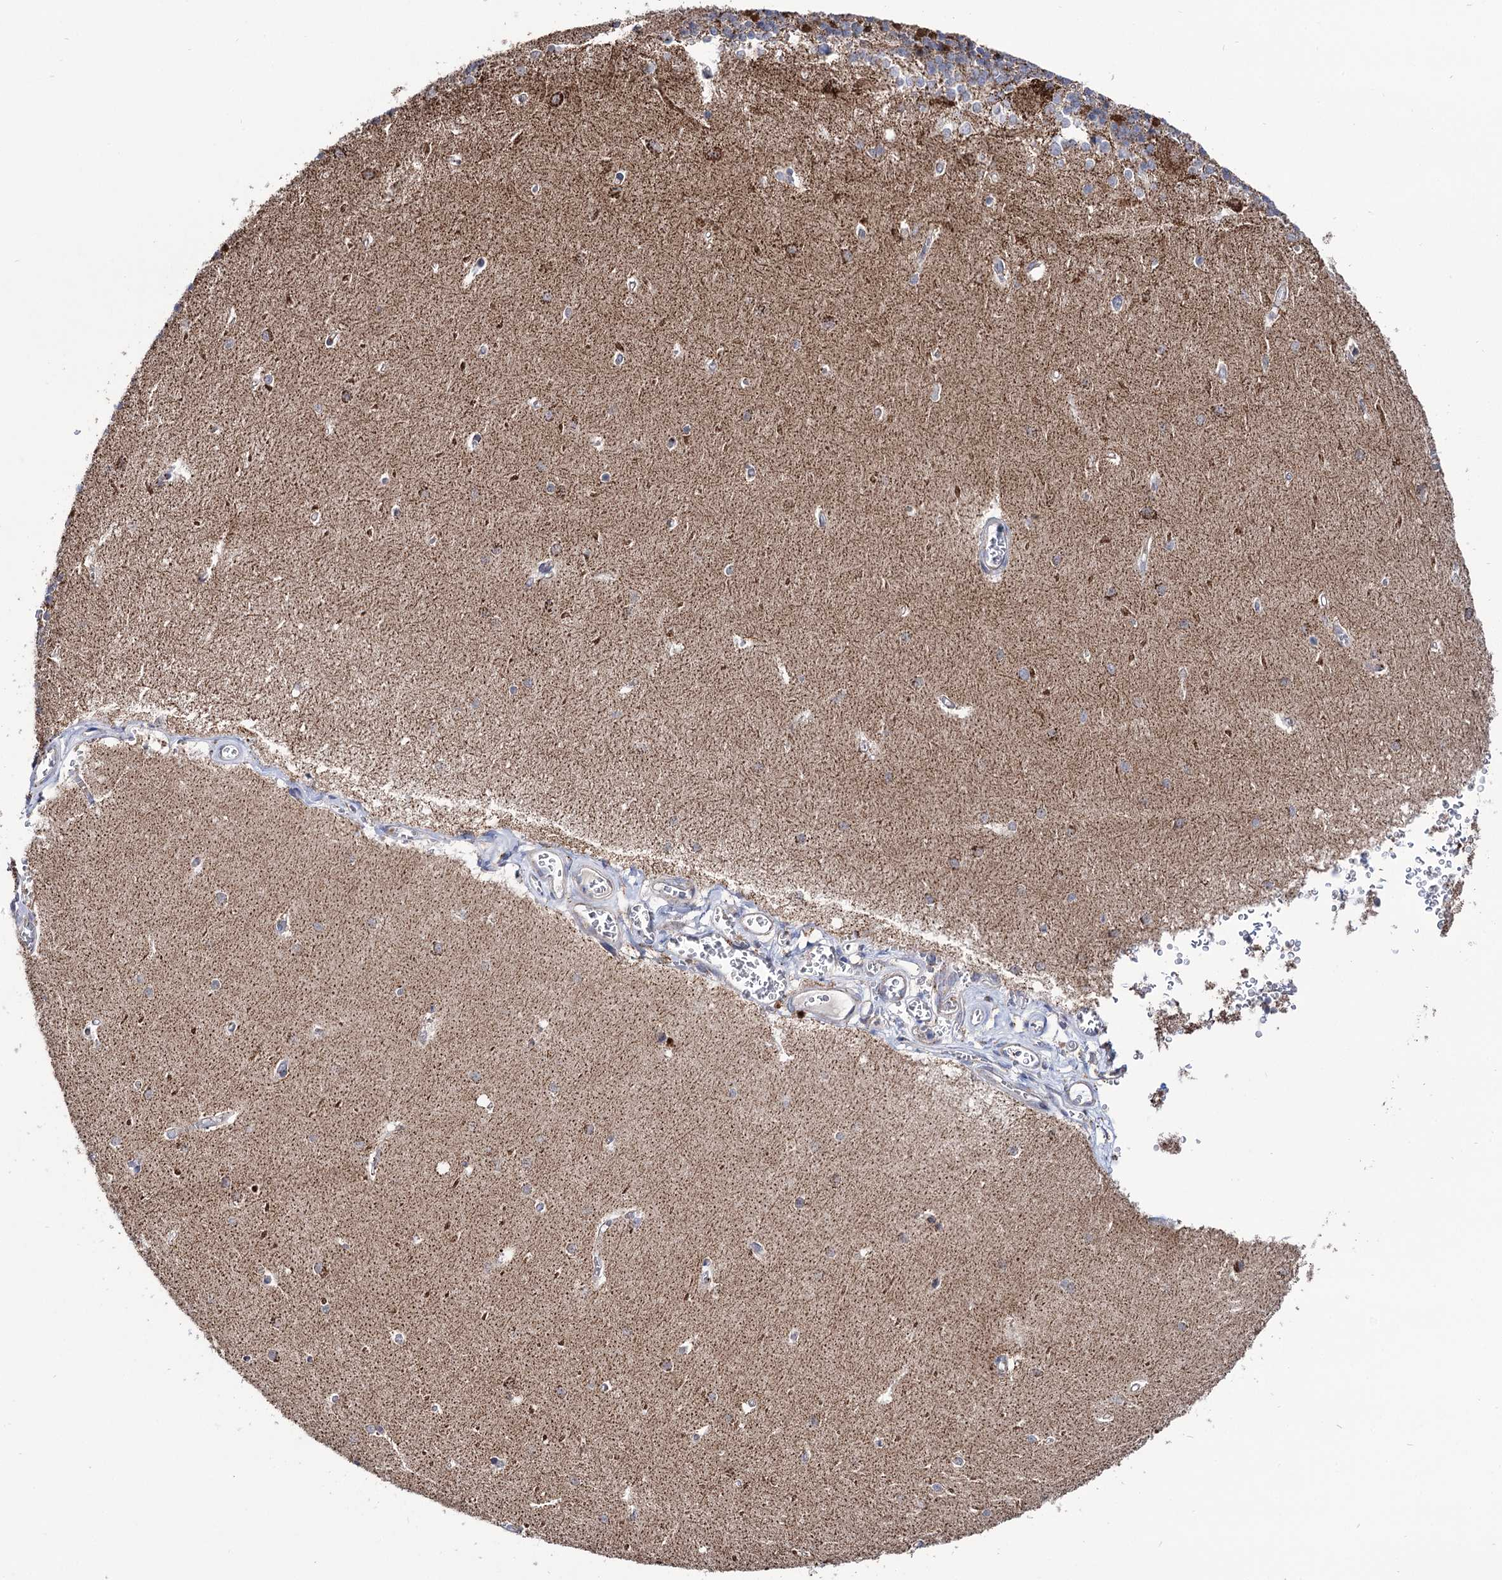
{"staining": {"intensity": "strong", "quantity": "25%-75%", "location": "cytoplasmic/membranous"}, "tissue": "cerebellum", "cell_type": "Cells in granular layer", "image_type": "normal", "snomed": [{"axis": "morphology", "description": "Normal tissue, NOS"}, {"axis": "topography", "description": "Cerebellum"}], "caption": "Immunohistochemical staining of normal cerebellum exhibits strong cytoplasmic/membranous protein positivity in about 25%-75% of cells in granular layer. The staining was performed using DAB (3,3'-diaminobenzidine) to visualize the protein expression in brown, while the nuclei were stained in blue with hematoxylin (Magnification: 20x).", "gene": "ABHD10", "patient": {"sex": "male", "age": 37}}